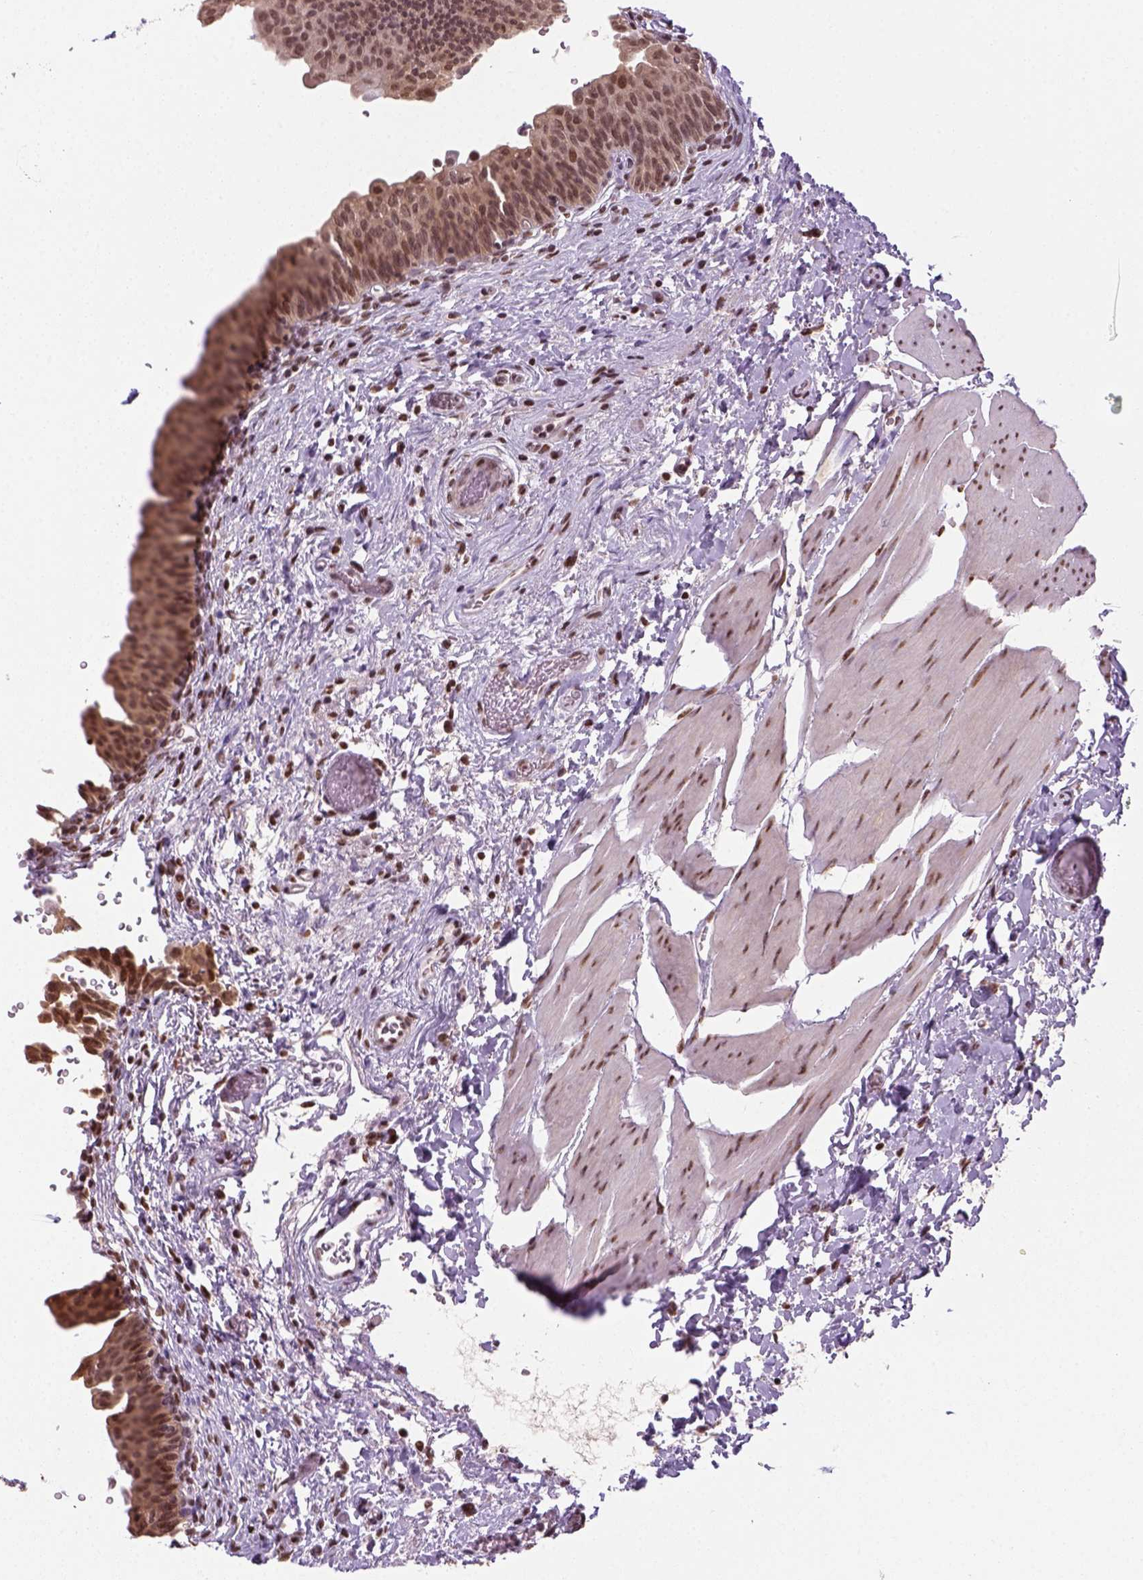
{"staining": {"intensity": "moderate", "quantity": ">75%", "location": "cytoplasmic/membranous,nuclear"}, "tissue": "urinary bladder", "cell_type": "Urothelial cells", "image_type": "normal", "snomed": [{"axis": "morphology", "description": "Normal tissue, NOS"}, {"axis": "topography", "description": "Urinary bladder"}], "caption": "A medium amount of moderate cytoplasmic/membranous,nuclear expression is seen in approximately >75% of urothelial cells in normal urinary bladder. The staining is performed using DAB (3,3'-diaminobenzidine) brown chromogen to label protein expression. The nuclei are counter-stained blue using hematoxylin.", "gene": "GOT1", "patient": {"sex": "male", "age": 56}}